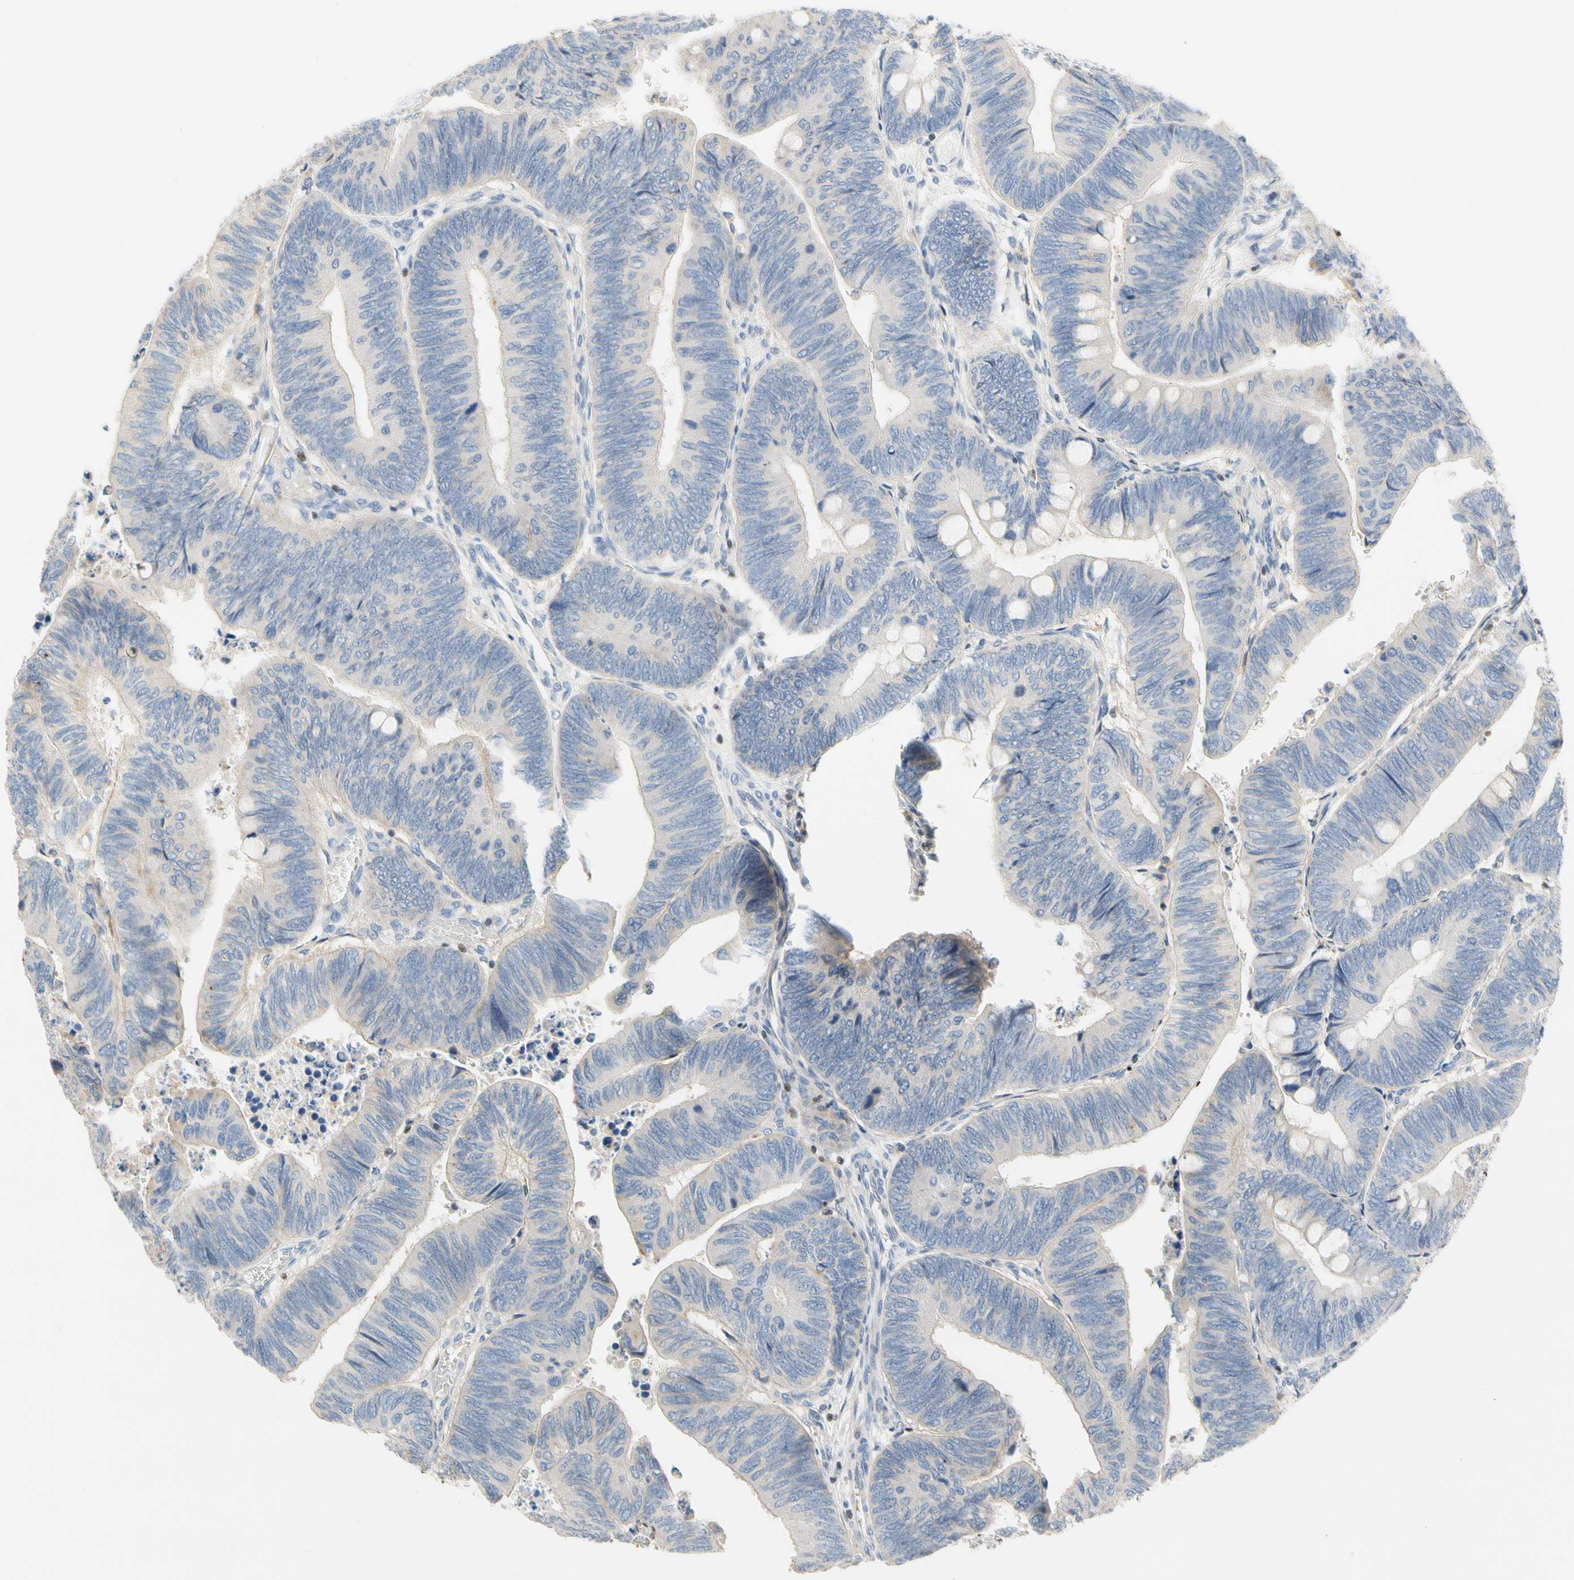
{"staining": {"intensity": "weak", "quantity": "<25%", "location": "cytoplasmic/membranous"}, "tissue": "colorectal cancer", "cell_type": "Tumor cells", "image_type": "cancer", "snomed": [{"axis": "morphology", "description": "Normal tissue, NOS"}, {"axis": "morphology", "description": "Adenocarcinoma, NOS"}, {"axis": "topography", "description": "Rectum"}, {"axis": "topography", "description": "Peripheral nerve tissue"}], "caption": "A histopathology image of colorectal adenocarcinoma stained for a protein shows no brown staining in tumor cells.", "gene": "SP140", "patient": {"sex": "male", "age": 92}}